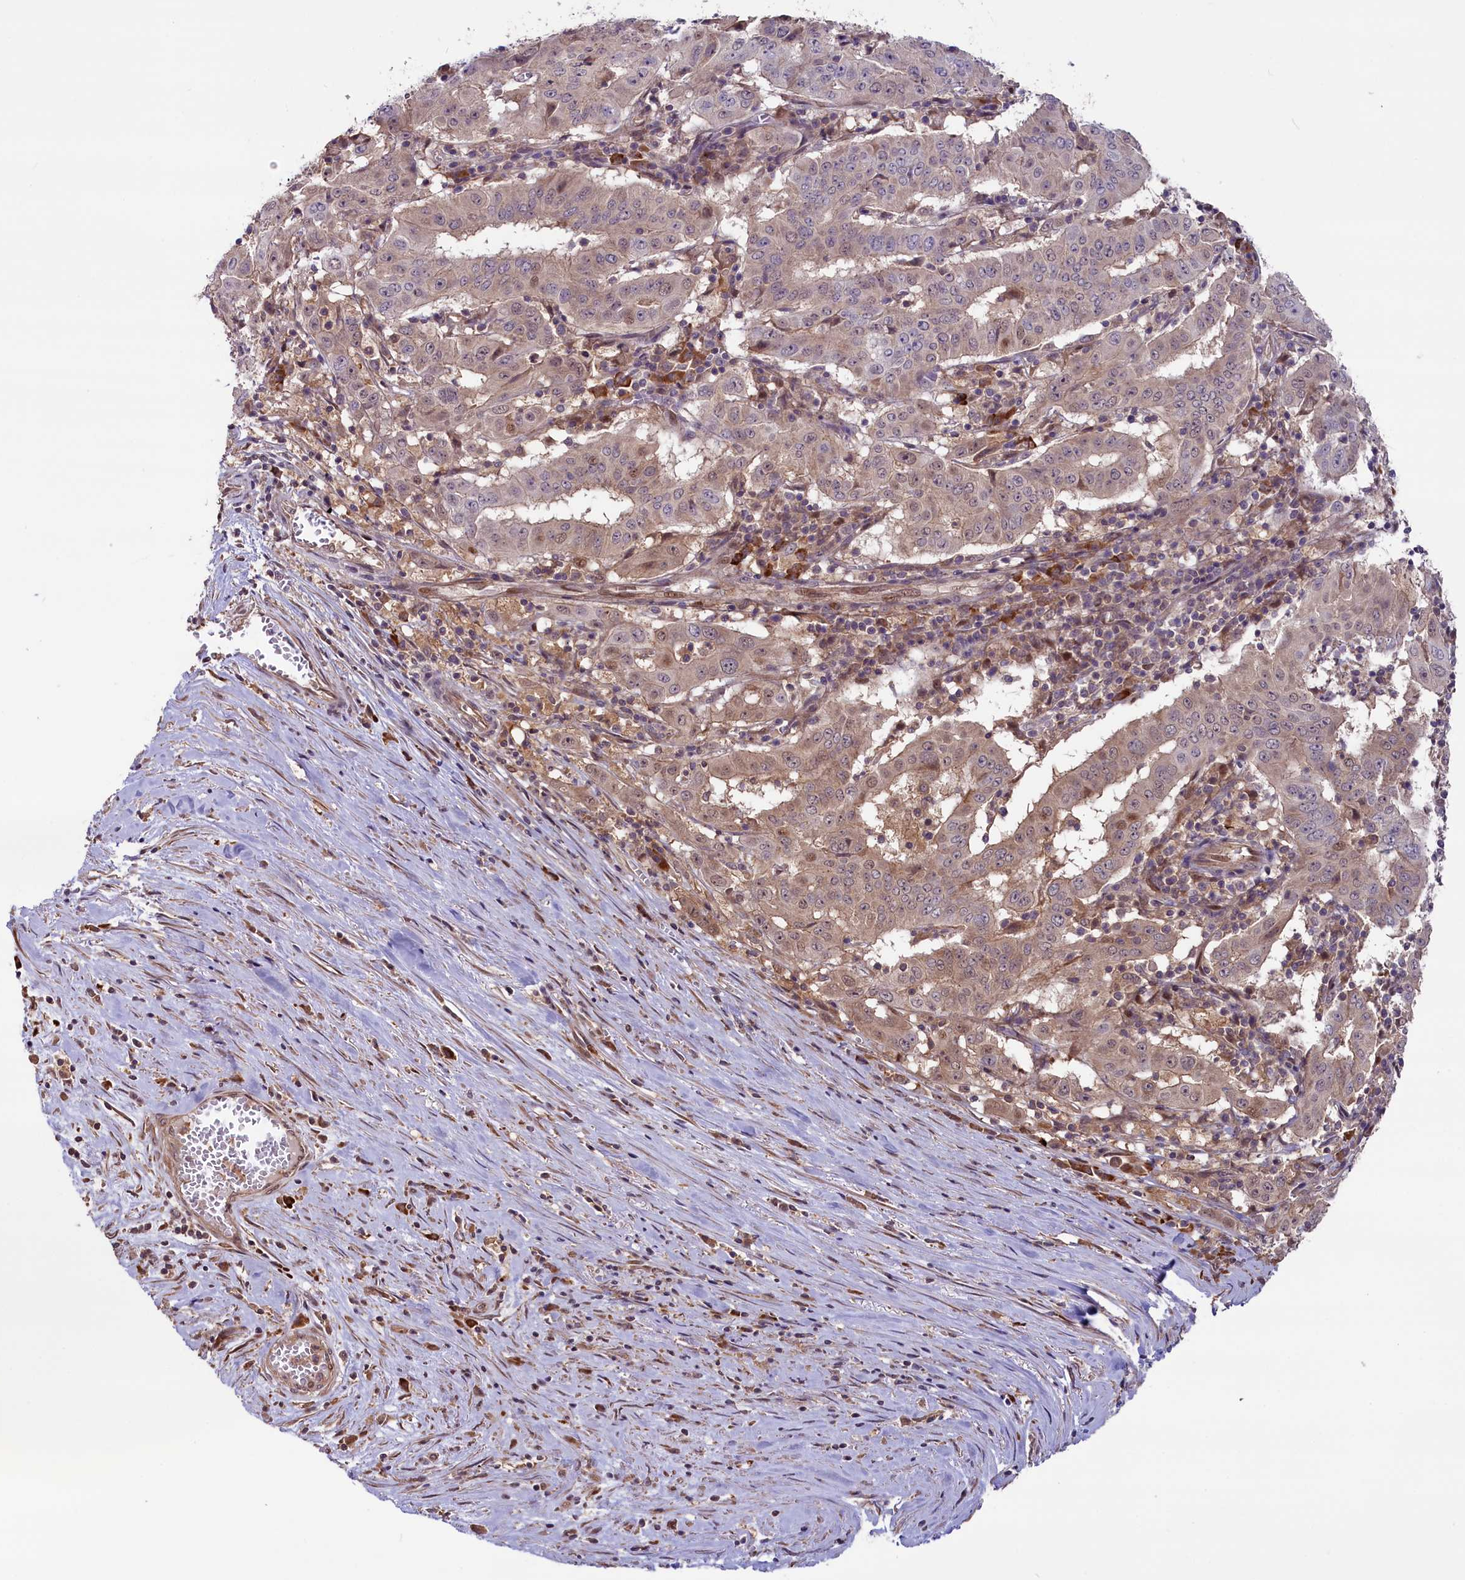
{"staining": {"intensity": "moderate", "quantity": "<25%", "location": "cytoplasmic/membranous,nuclear"}, "tissue": "pancreatic cancer", "cell_type": "Tumor cells", "image_type": "cancer", "snomed": [{"axis": "morphology", "description": "Adenocarcinoma, NOS"}, {"axis": "topography", "description": "Pancreas"}], "caption": "IHC image of neoplastic tissue: pancreatic cancer stained using immunohistochemistry shows low levels of moderate protein expression localized specifically in the cytoplasmic/membranous and nuclear of tumor cells, appearing as a cytoplasmic/membranous and nuclear brown color.", "gene": "RIC8A", "patient": {"sex": "male", "age": 63}}